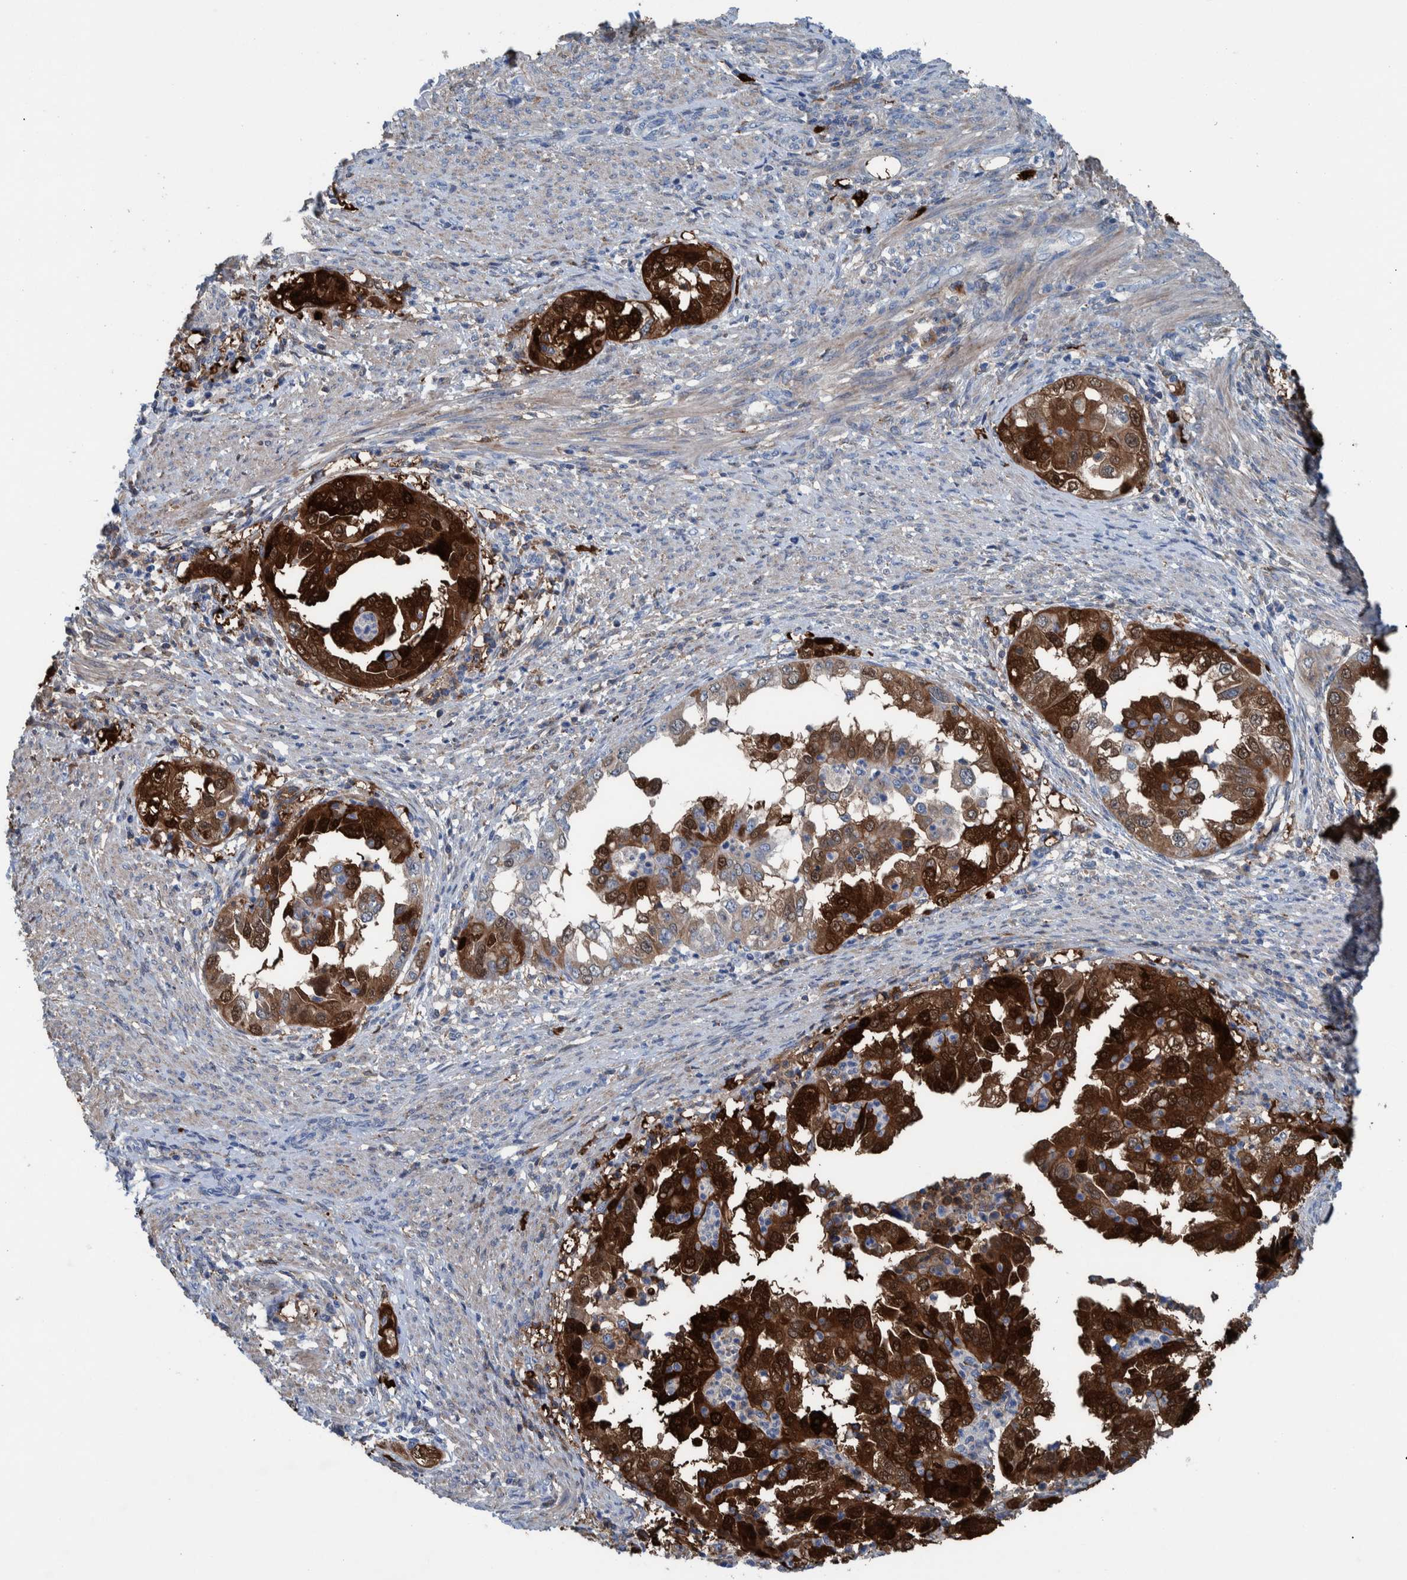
{"staining": {"intensity": "strong", "quantity": ">75%", "location": "cytoplasmic/membranous,nuclear"}, "tissue": "endometrial cancer", "cell_type": "Tumor cells", "image_type": "cancer", "snomed": [{"axis": "morphology", "description": "Adenocarcinoma, NOS"}, {"axis": "topography", "description": "Endometrium"}], "caption": "About >75% of tumor cells in endometrial cancer (adenocarcinoma) exhibit strong cytoplasmic/membranous and nuclear protein staining as visualized by brown immunohistochemical staining.", "gene": "IDO1", "patient": {"sex": "female", "age": 85}}